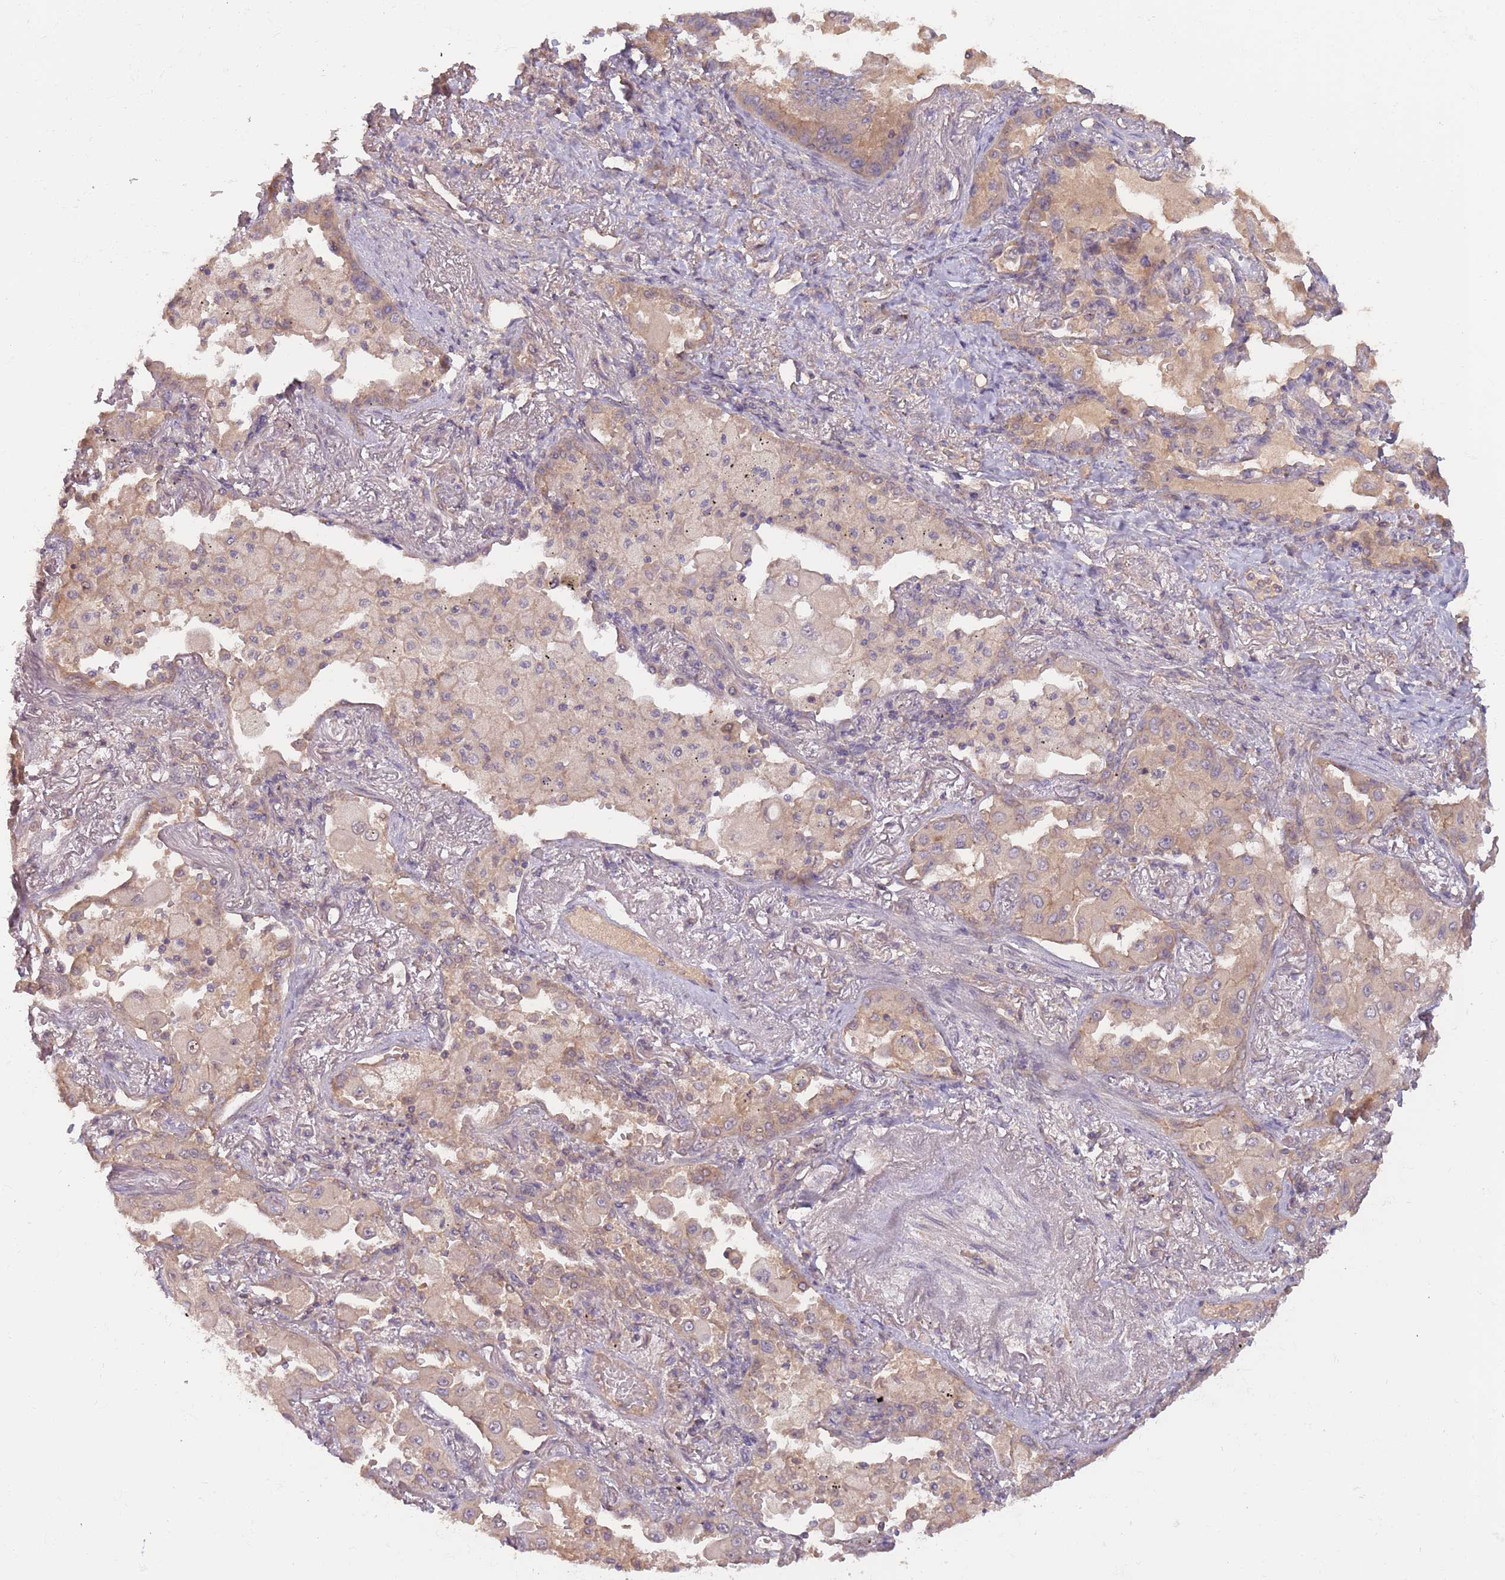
{"staining": {"intensity": "weak", "quantity": "<25%", "location": "cytoplasmic/membranous"}, "tissue": "lung cancer", "cell_type": "Tumor cells", "image_type": "cancer", "snomed": [{"axis": "morphology", "description": "Squamous cell carcinoma, NOS"}, {"axis": "topography", "description": "Lung"}], "caption": "This is an immunohistochemistry image of human lung cancer (squamous cell carcinoma). There is no positivity in tumor cells.", "gene": "SAV1", "patient": {"sex": "male", "age": 74}}